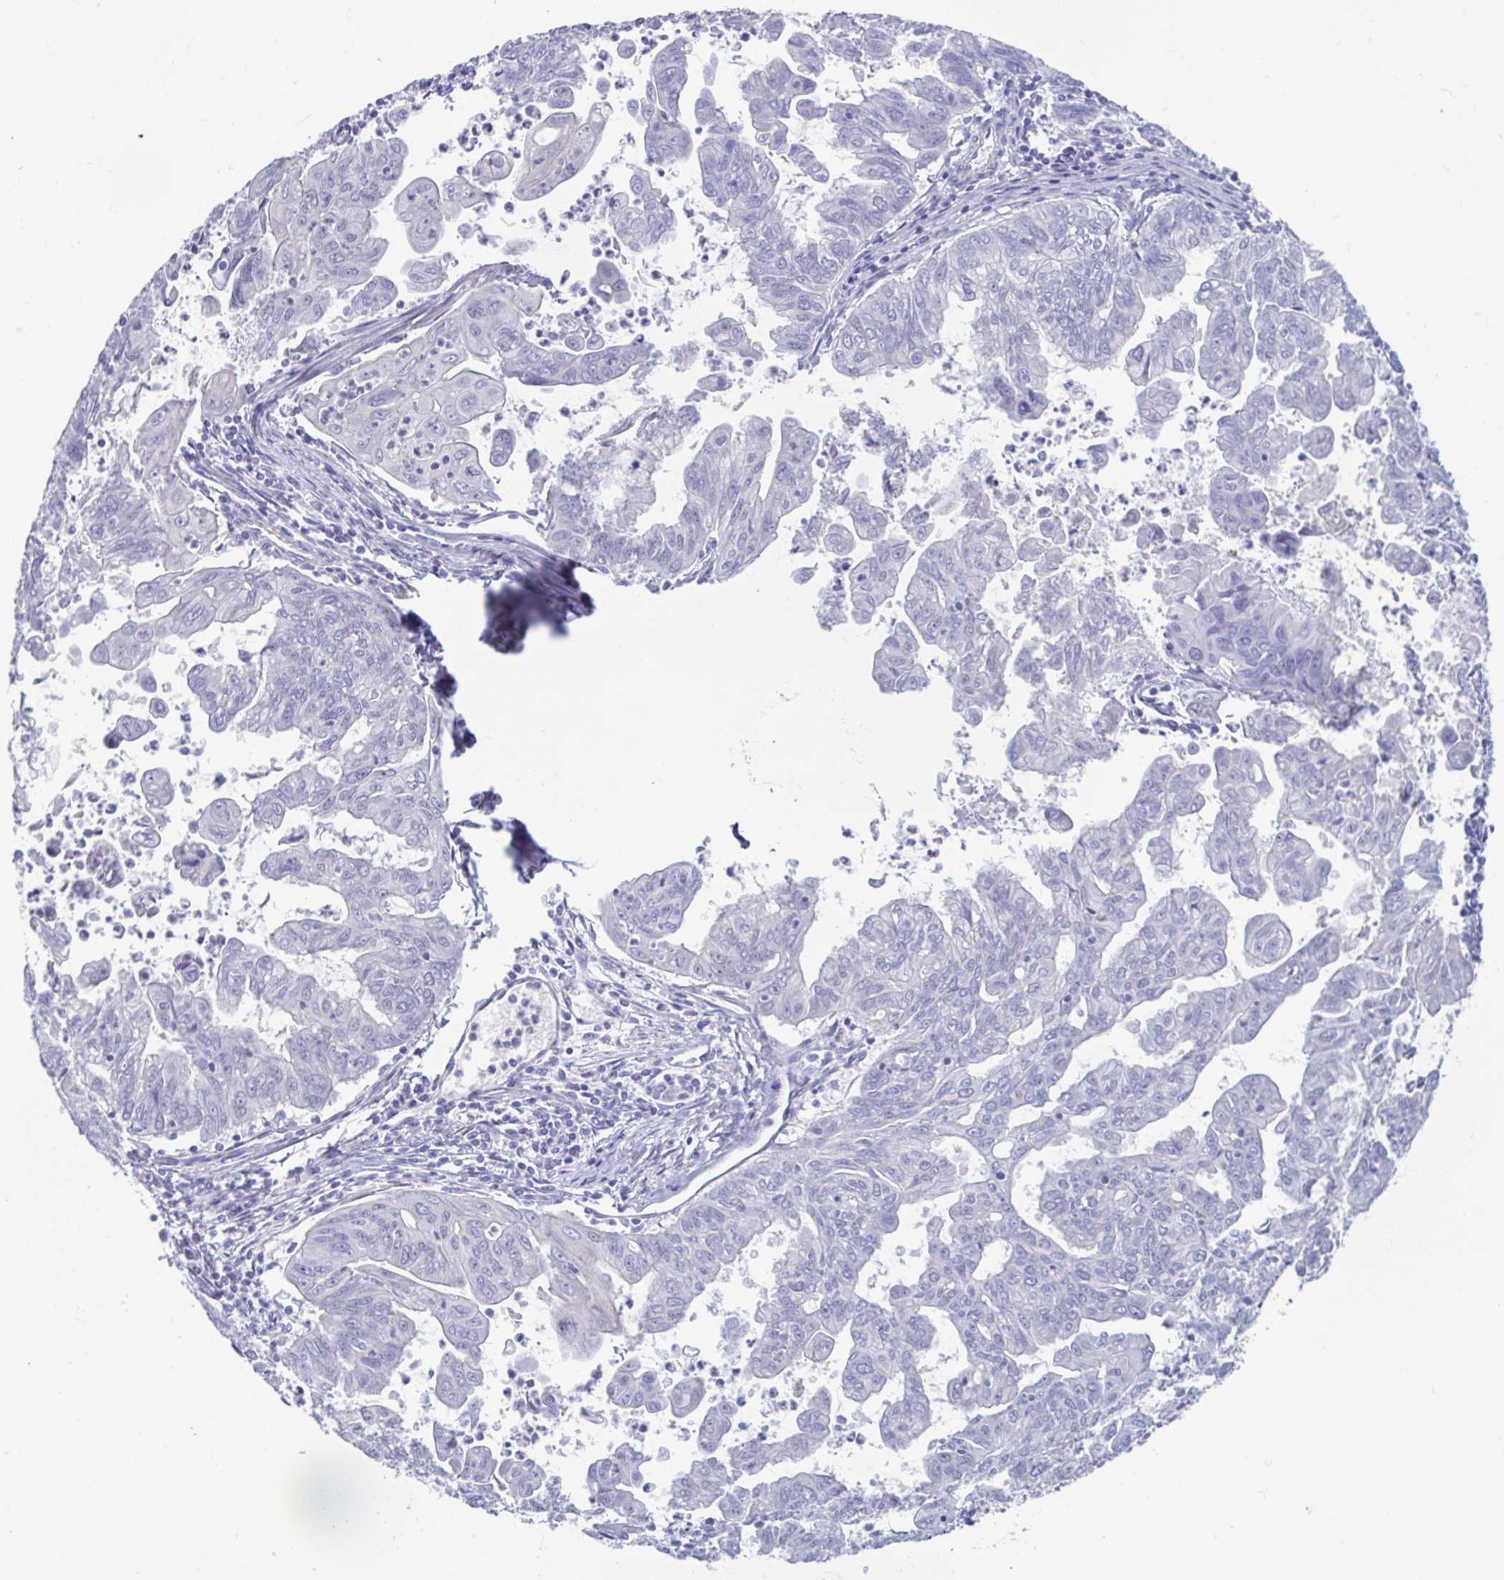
{"staining": {"intensity": "negative", "quantity": "none", "location": "none"}, "tissue": "stomach cancer", "cell_type": "Tumor cells", "image_type": "cancer", "snomed": [{"axis": "morphology", "description": "Adenocarcinoma, NOS"}, {"axis": "topography", "description": "Stomach, upper"}], "caption": "This is an IHC image of stomach adenocarcinoma. There is no staining in tumor cells.", "gene": "MORC4", "patient": {"sex": "male", "age": 80}}